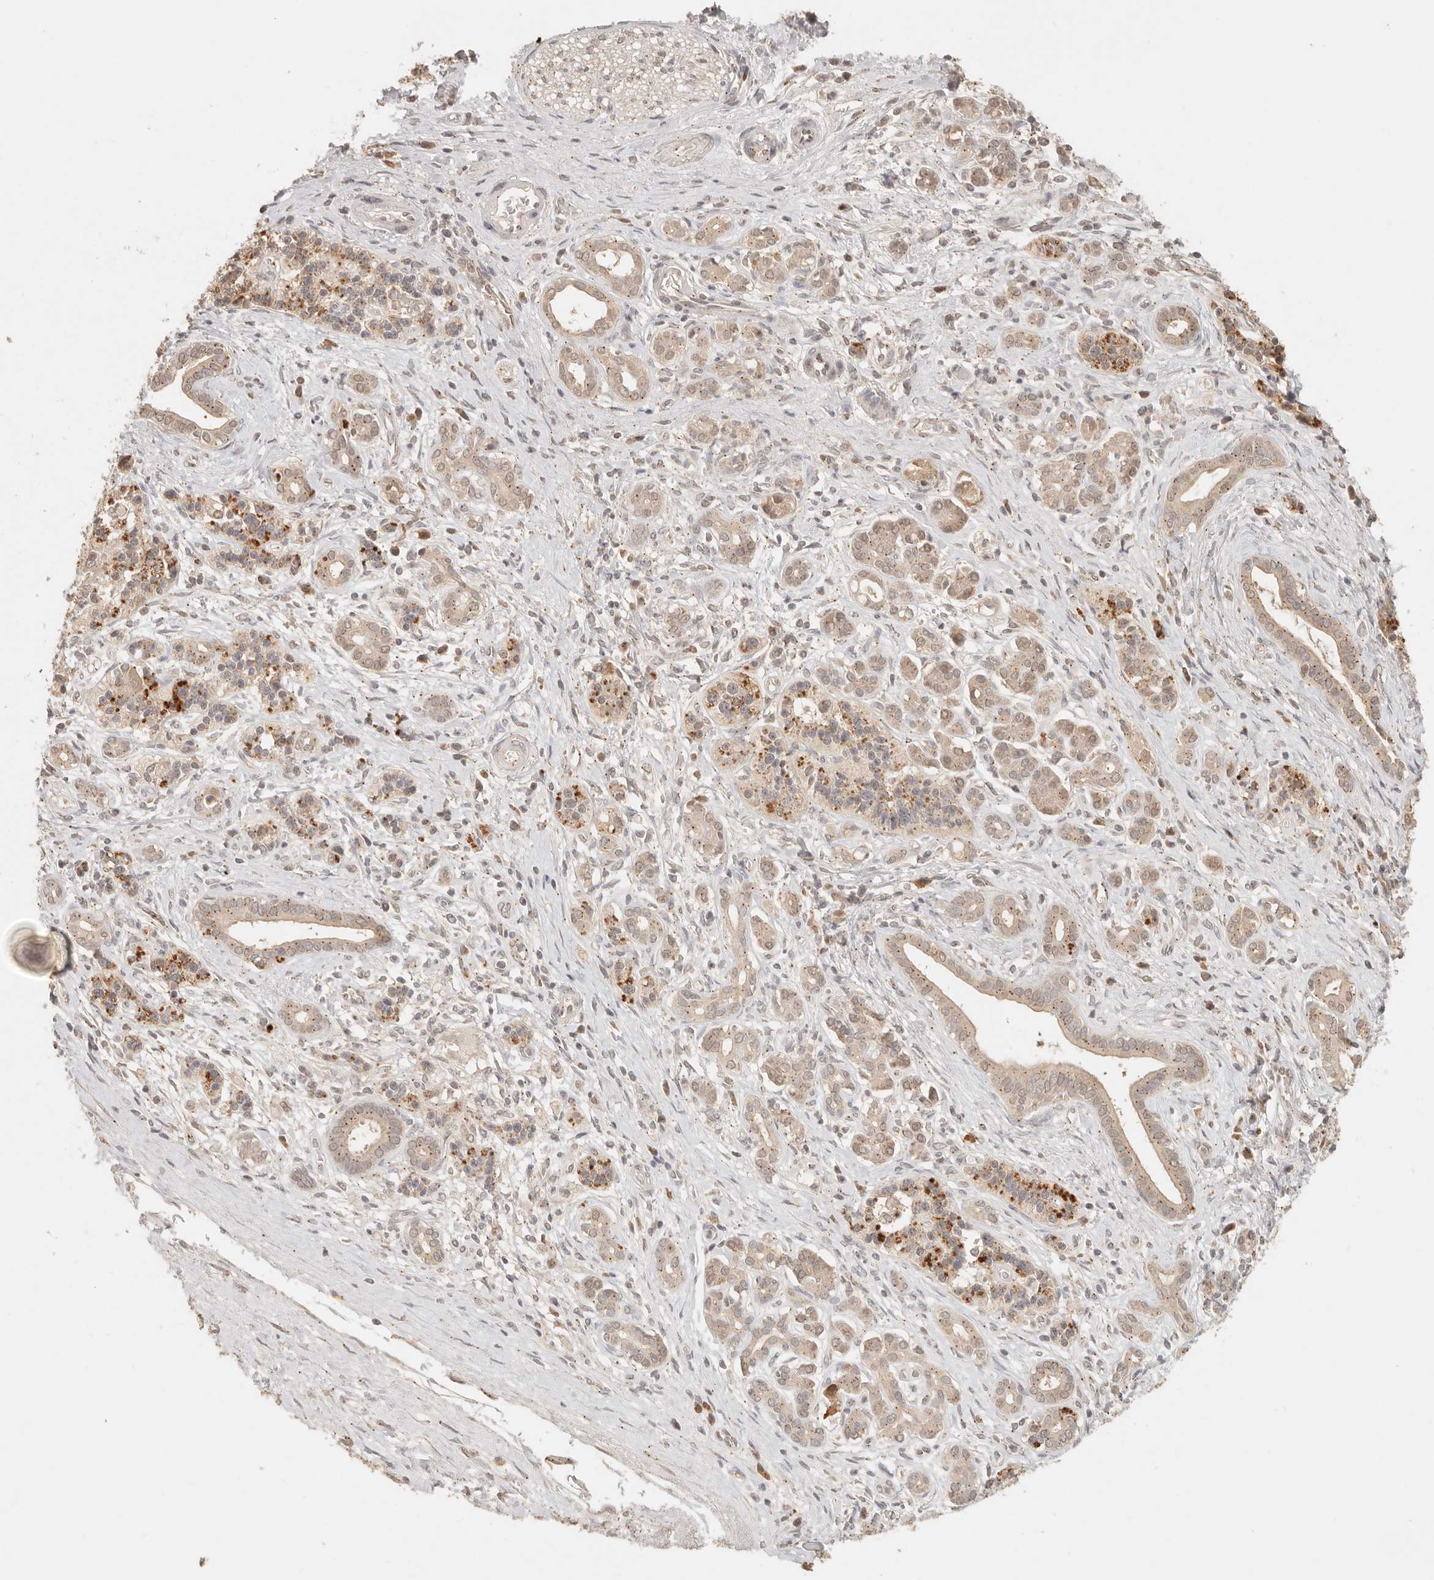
{"staining": {"intensity": "moderate", "quantity": "<25%", "location": "cytoplasmic/membranous"}, "tissue": "pancreatic cancer", "cell_type": "Tumor cells", "image_type": "cancer", "snomed": [{"axis": "morphology", "description": "Adenocarcinoma, NOS"}, {"axis": "topography", "description": "Pancreas"}], "caption": "Pancreatic cancer (adenocarcinoma) stained with a protein marker exhibits moderate staining in tumor cells.", "gene": "LMO4", "patient": {"sex": "male", "age": 78}}